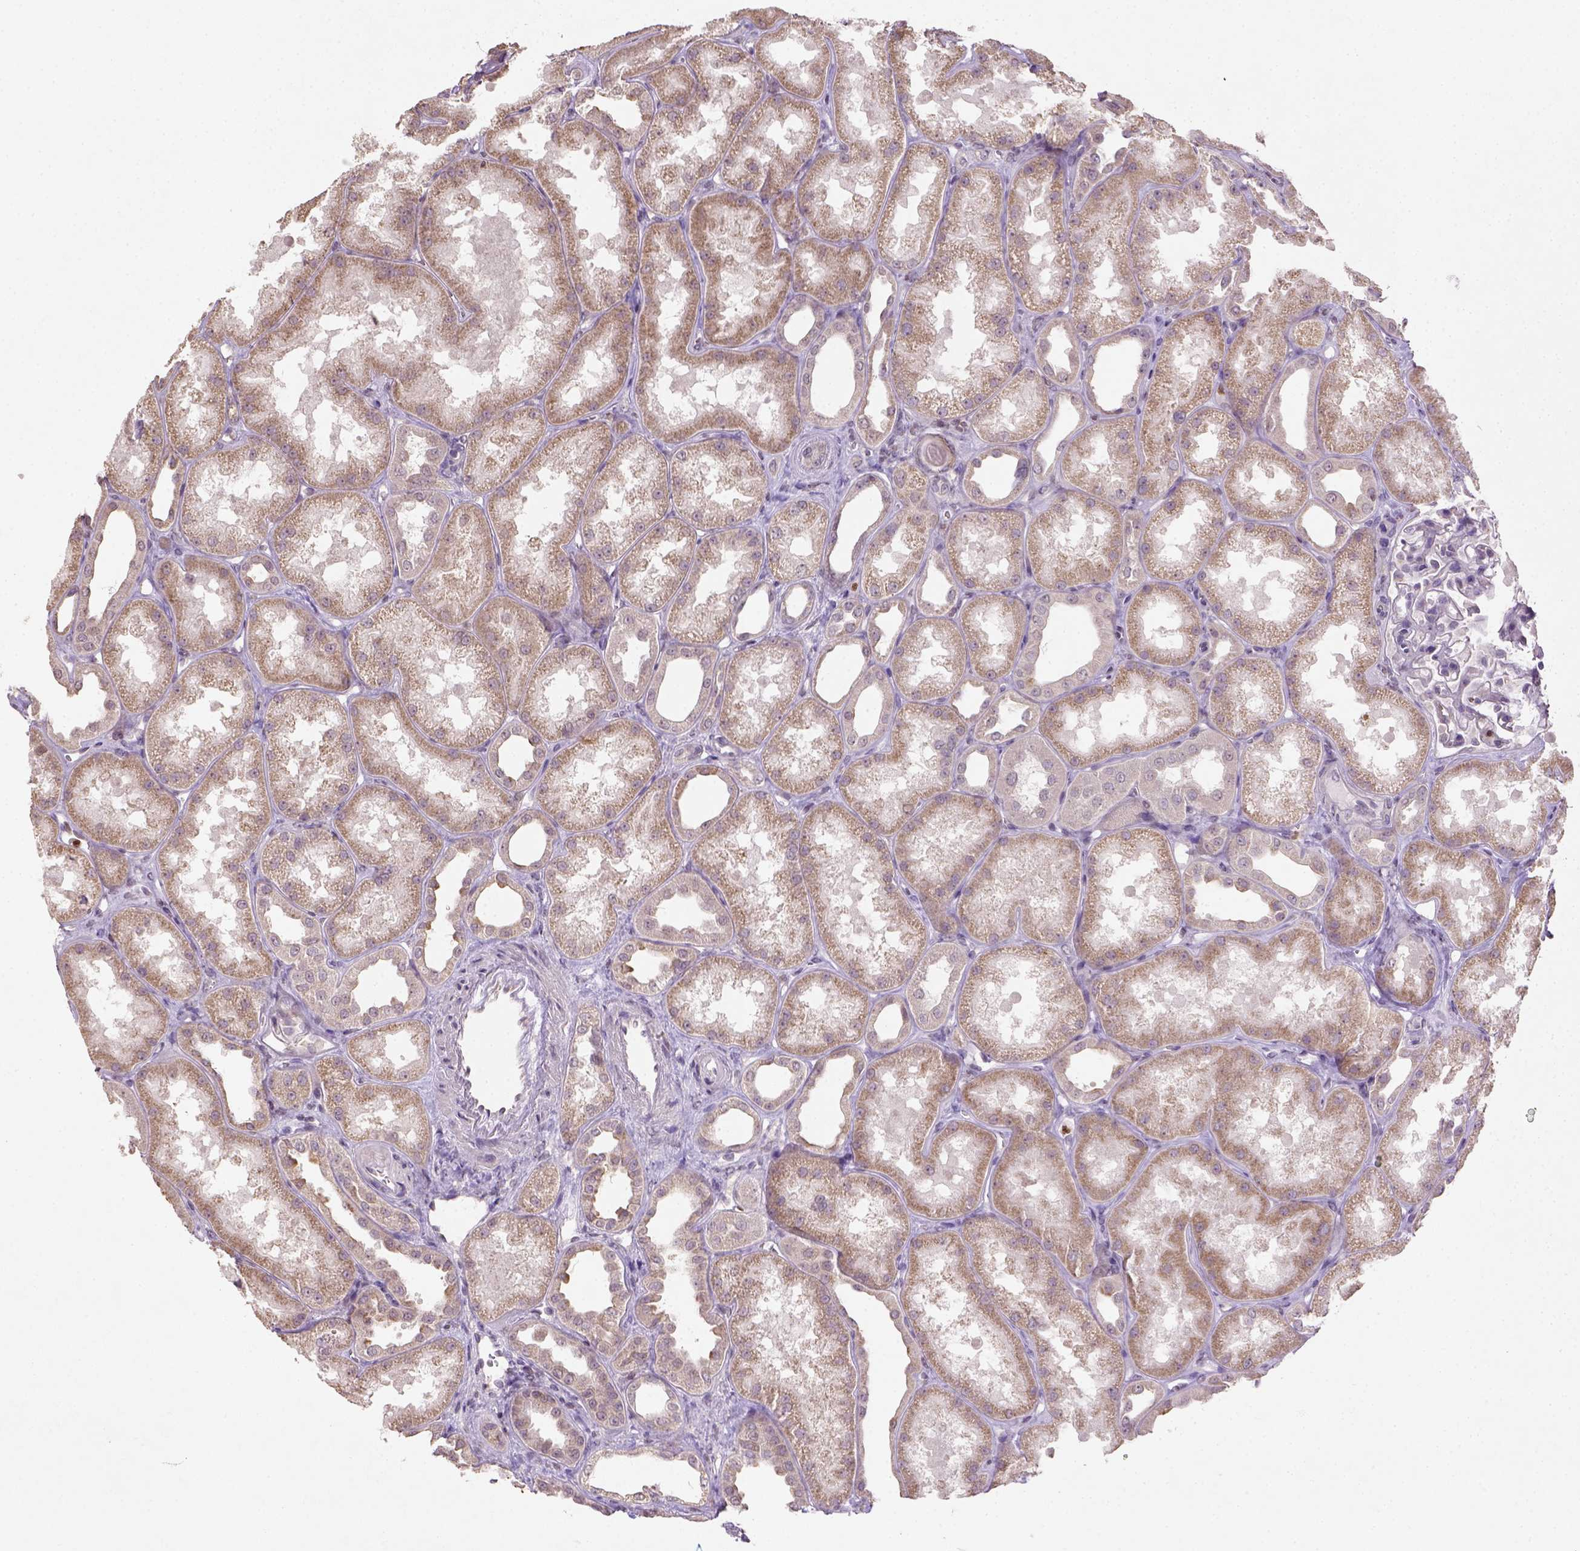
{"staining": {"intensity": "negative", "quantity": "none", "location": "none"}, "tissue": "kidney", "cell_type": "Cells in glomeruli", "image_type": "normal", "snomed": [{"axis": "morphology", "description": "Normal tissue, NOS"}, {"axis": "topography", "description": "Kidney"}], "caption": "DAB (3,3'-diaminobenzidine) immunohistochemical staining of benign kidney exhibits no significant expression in cells in glomeruli. (Brightfield microscopy of DAB (3,3'-diaminobenzidine) immunohistochemistry at high magnification).", "gene": "NUDT3", "patient": {"sex": "male", "age": 61}}